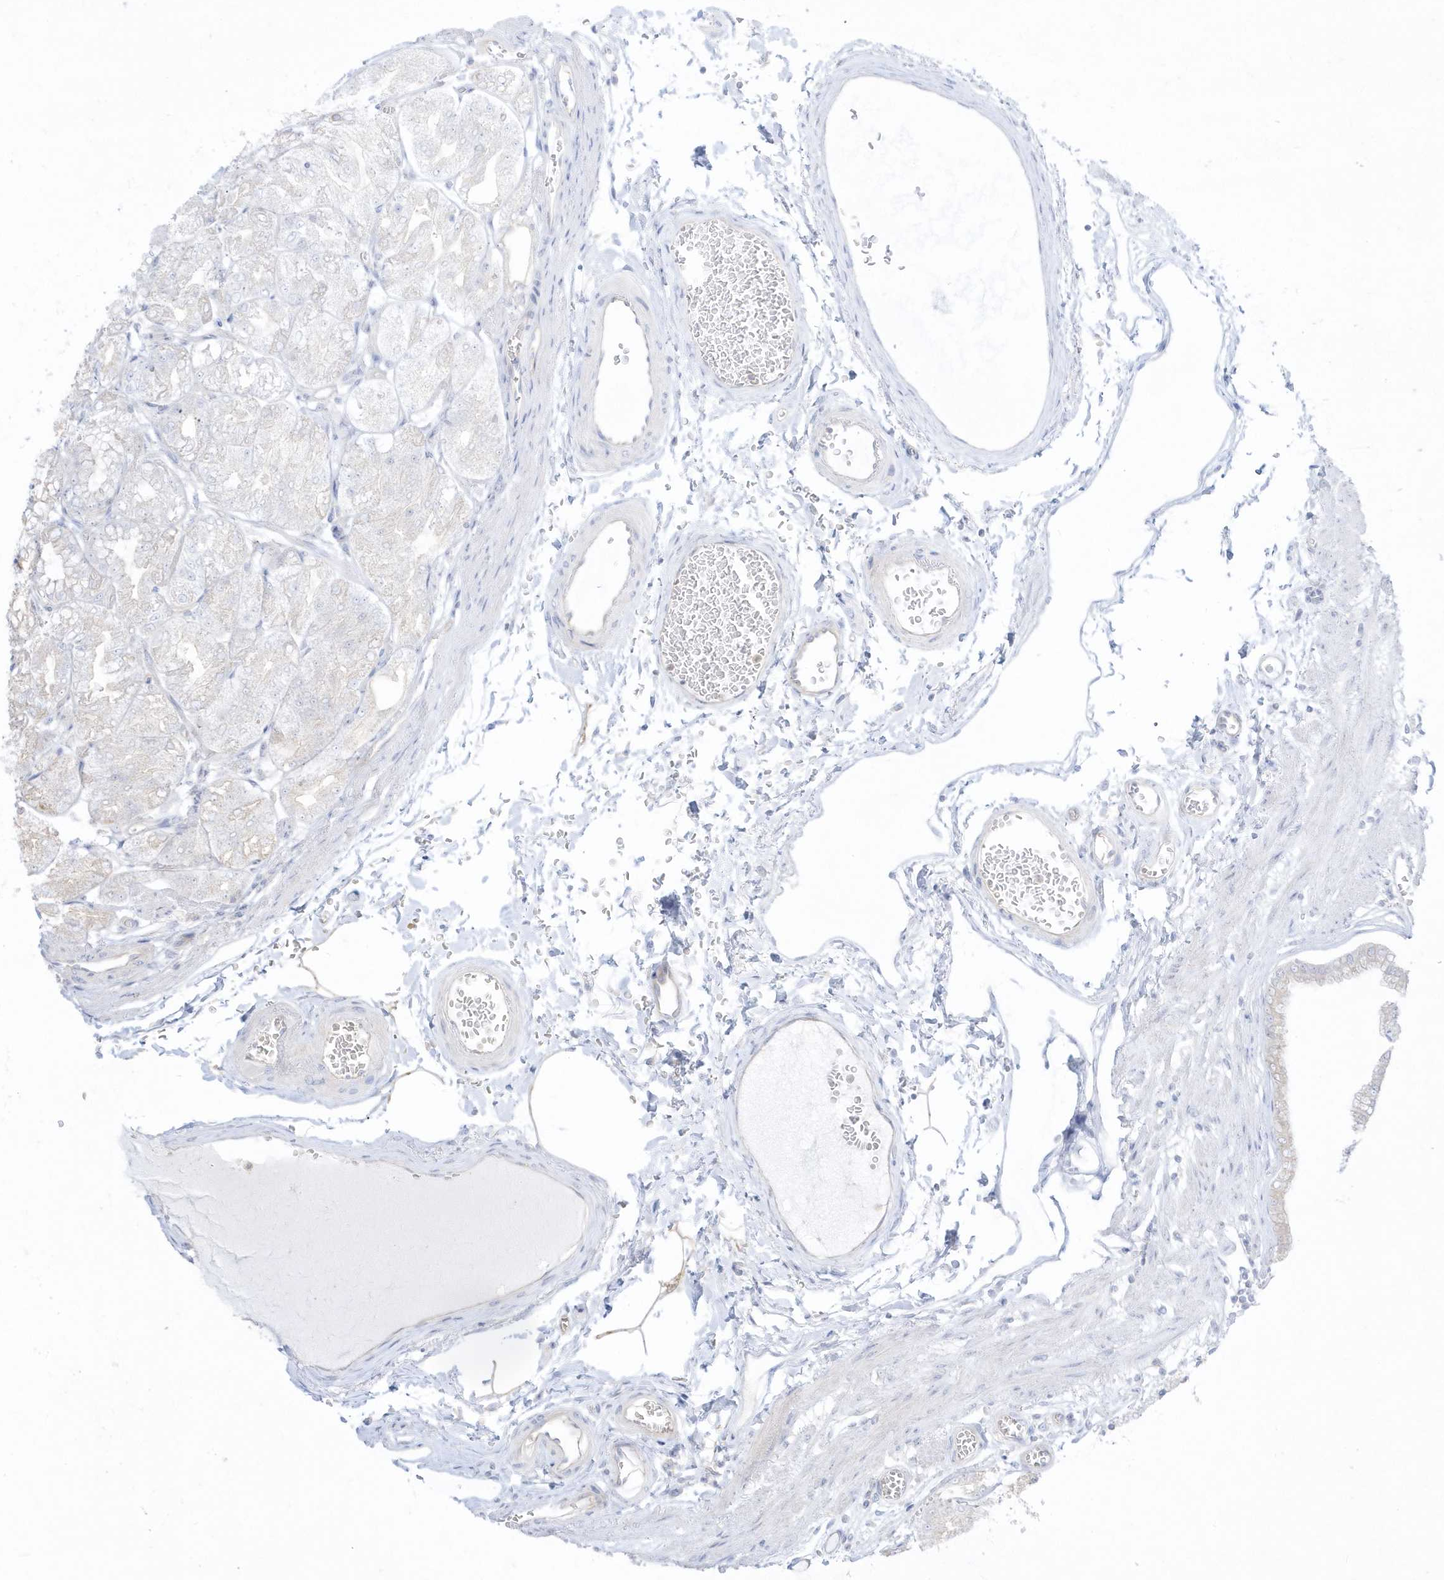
{"staining": {"intensity": "negative", "quantity": "none", "location": "none"}, "tissue": "stomach", "cell_type": "Glandular cells", "image_type": "normal", "snomed": [{"axis": "morphology", "description": "Normal tissue, NOS"}, {"axis": "topography", "description": "Stomach, lower"}], "caption": "The micrograph demonstrates no significant positivity in glandular cells of stomach.", "gene": "ARHGEF9", "patient": {"sex": "male", "age": 71}}